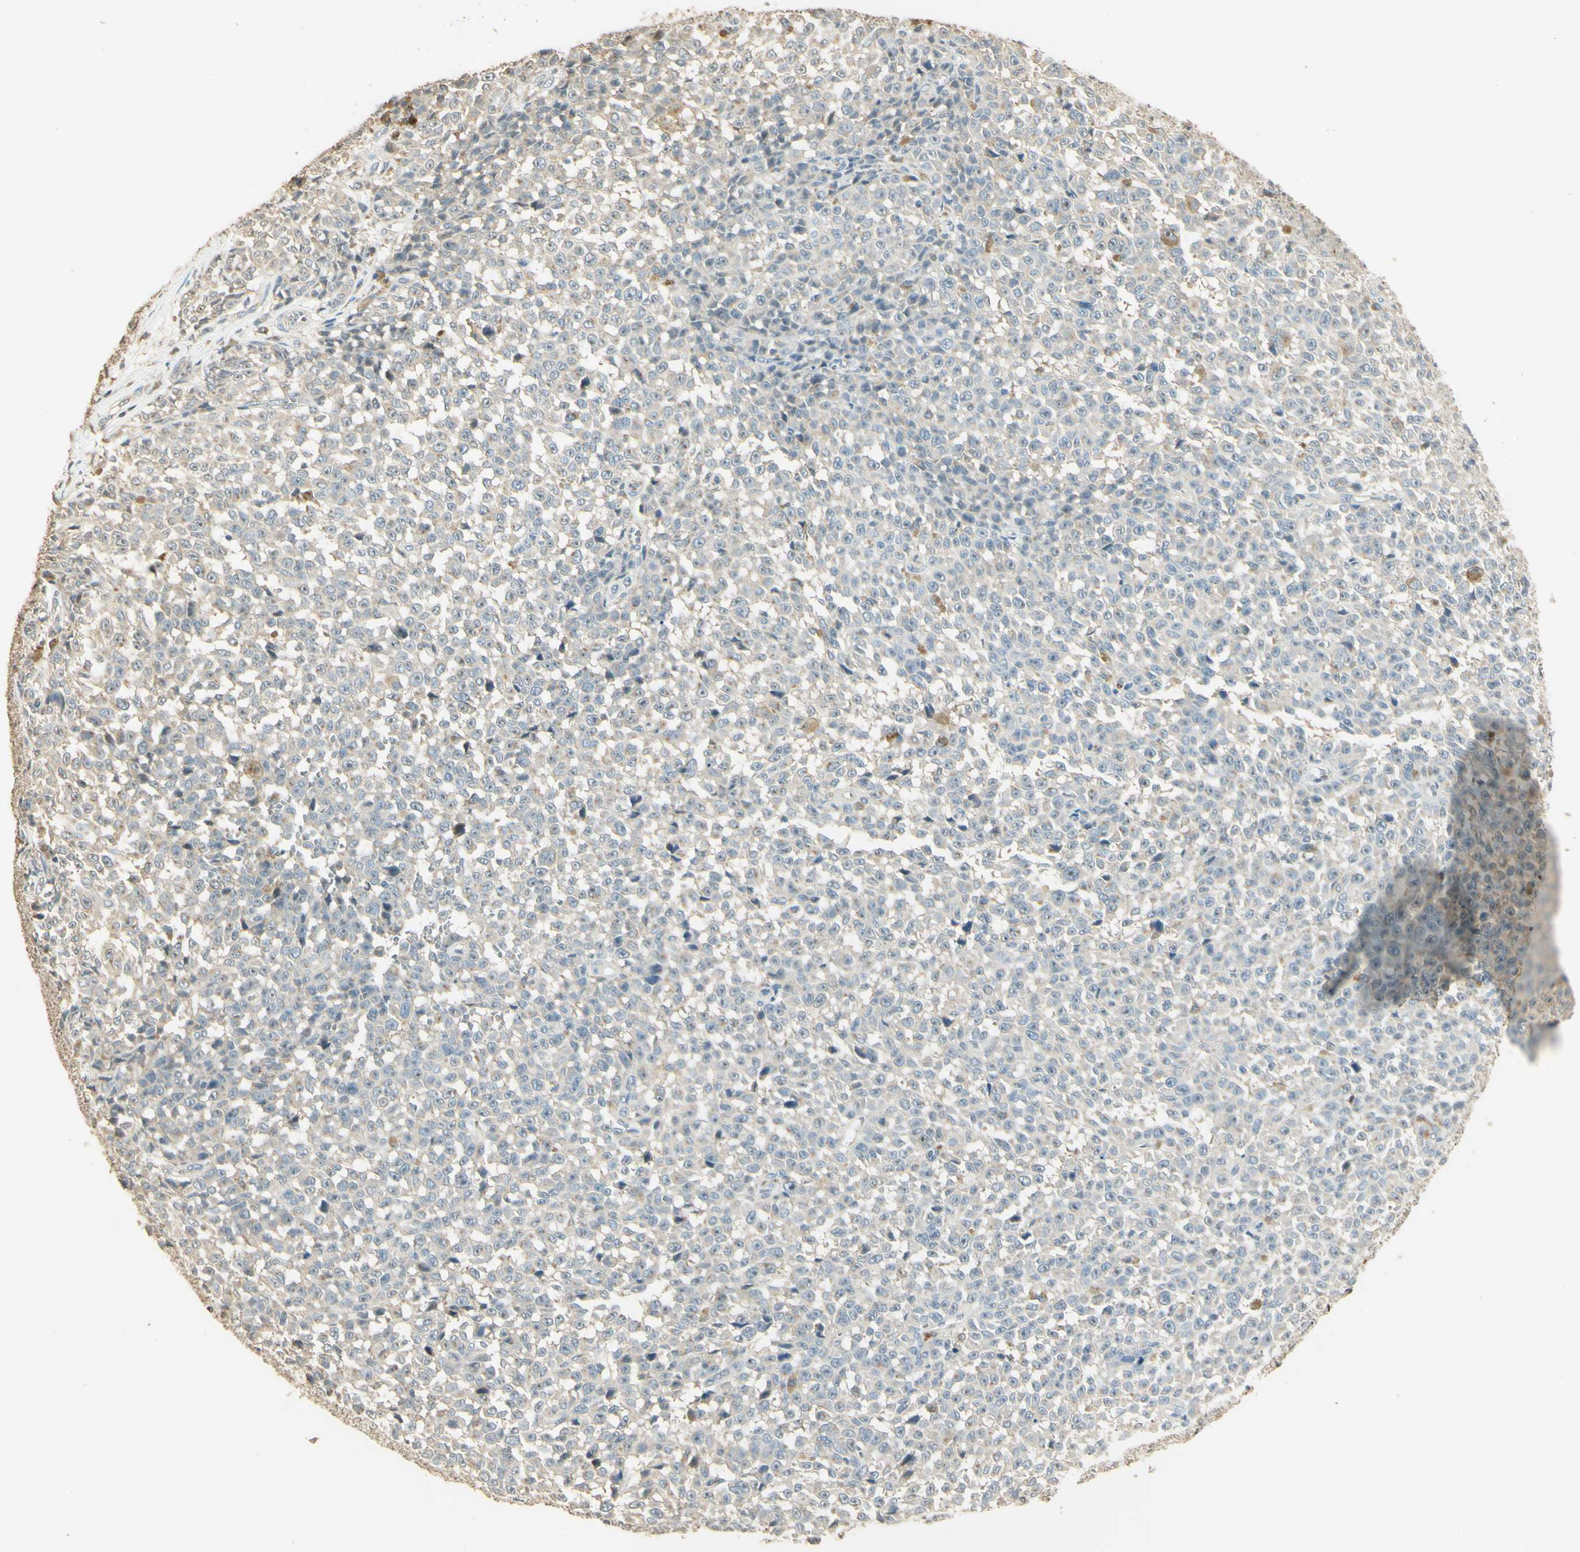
{"staining": {"intensity": "weak", "quantity": "25%-75%", "location": "cytoplasmic/membranous"}, "tissue": "melanoma", "cell_type": "Tumor cells", "image_type": "cancer", "snomed": [{"axis": "morphology", "description": "Malignant melanoma, NOS"}, {"axis": "topography", "description": "Skin"}], "caption": "Brown immunohistochemical staining in human melanoma shows weak cytoplasmic/membranous staining in about 25%-75% of tumor cells.", "gene": "UXS1", "patient": {"sex": "female", "age": 82}}